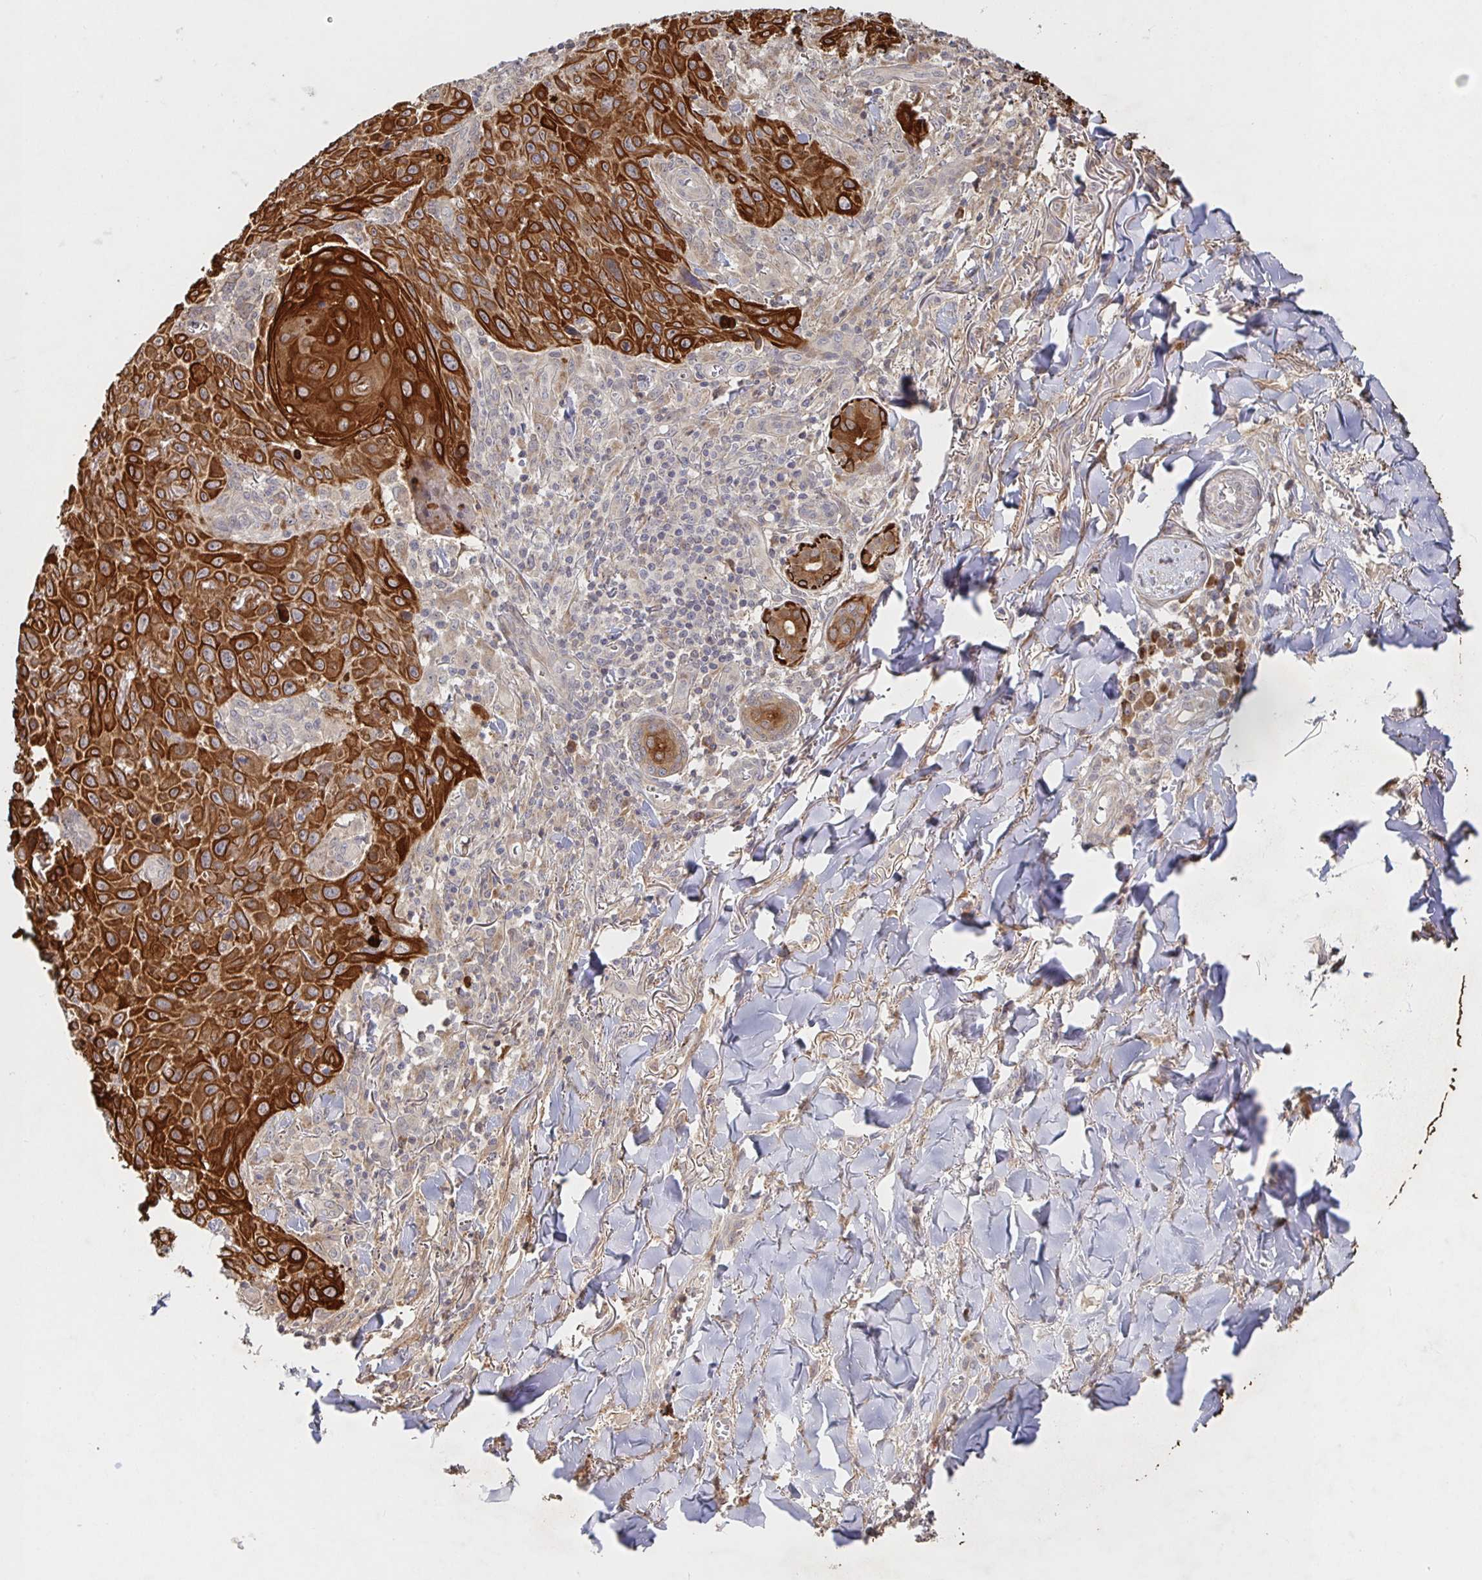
{"staining": {"intensity": "strong", "quantity": ">75%", "location": "cytoplasmic/membranous"}, "tissue": "skin cancer", "cell_type": "Tumor cells", "image_type": "cancer", "snomed": [{"axis": "morphology", "description": "Squamous cell carcinoma, NOS"}, {"axis": "topography", "description": "Skin"}], "caption": "Tumor cells demonstrate strong cytoplasmic/membranous expression in about >75% of cells in skin cancer.", "gene": "AACS", "patient": {"sex": "male", "age": 75}}